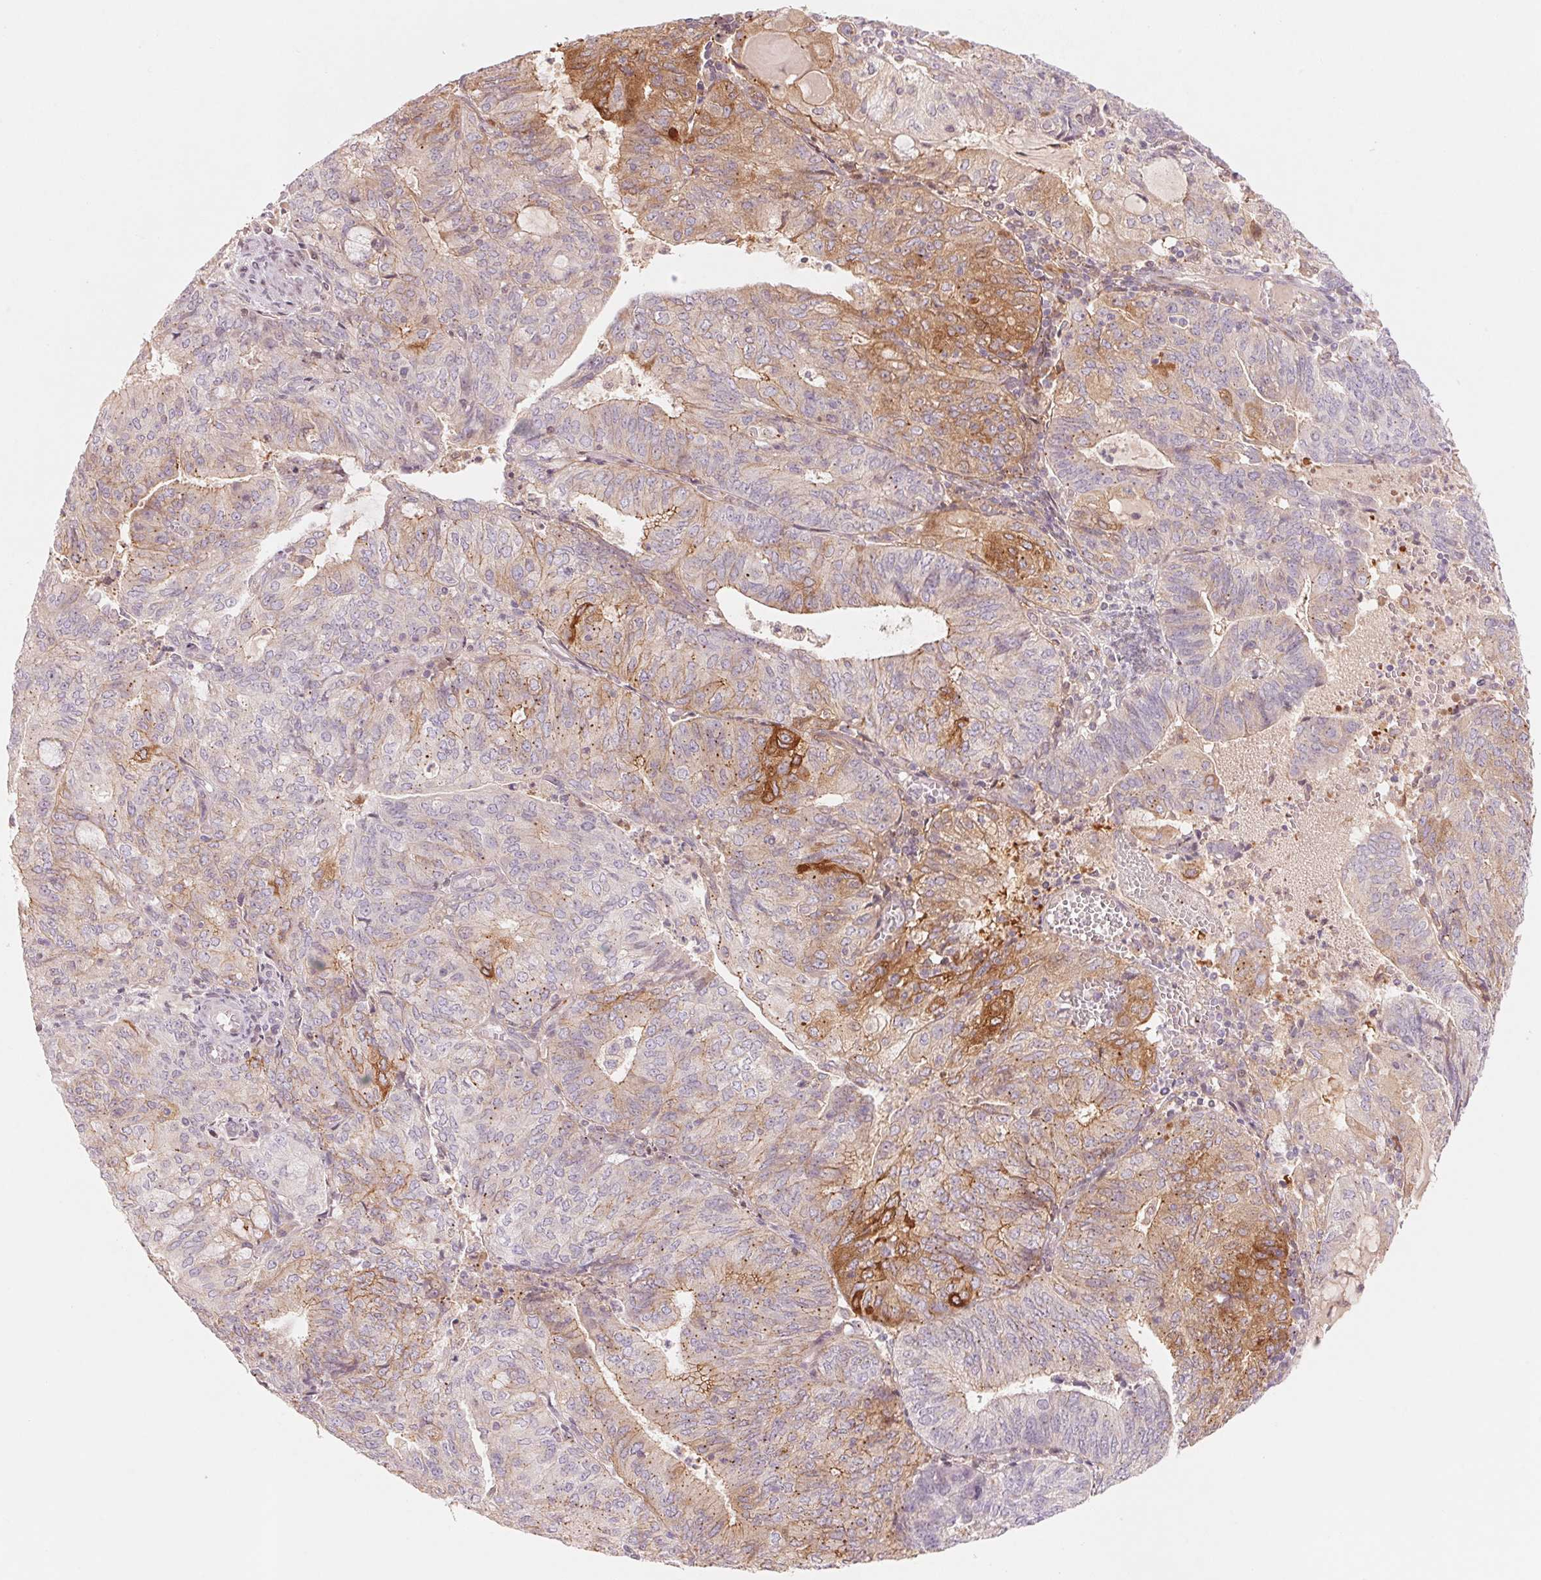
{"staining": {"intensity": "moderate", "quantity": "<25%", "location": "cytoplasmic/membranous"}, "tissue": "endometrial cancer", "cell_type": "Tumor cells", "image_type": "cancer", "snomed": [{"axis": "morphology", "description": "Adenocarcinoma, NOS"}, {"axis": "topography", "description": "Endometrium"}], "caption": "This micrograph reveals immunohistochemistry staining of endometrial adenocarcinoma, with low moderate cytoplasmic/membranous staining in approximately <25% of tumor cells.", "gene": "SLC17A4", "patient": {"sex": "female", "age": 82}}